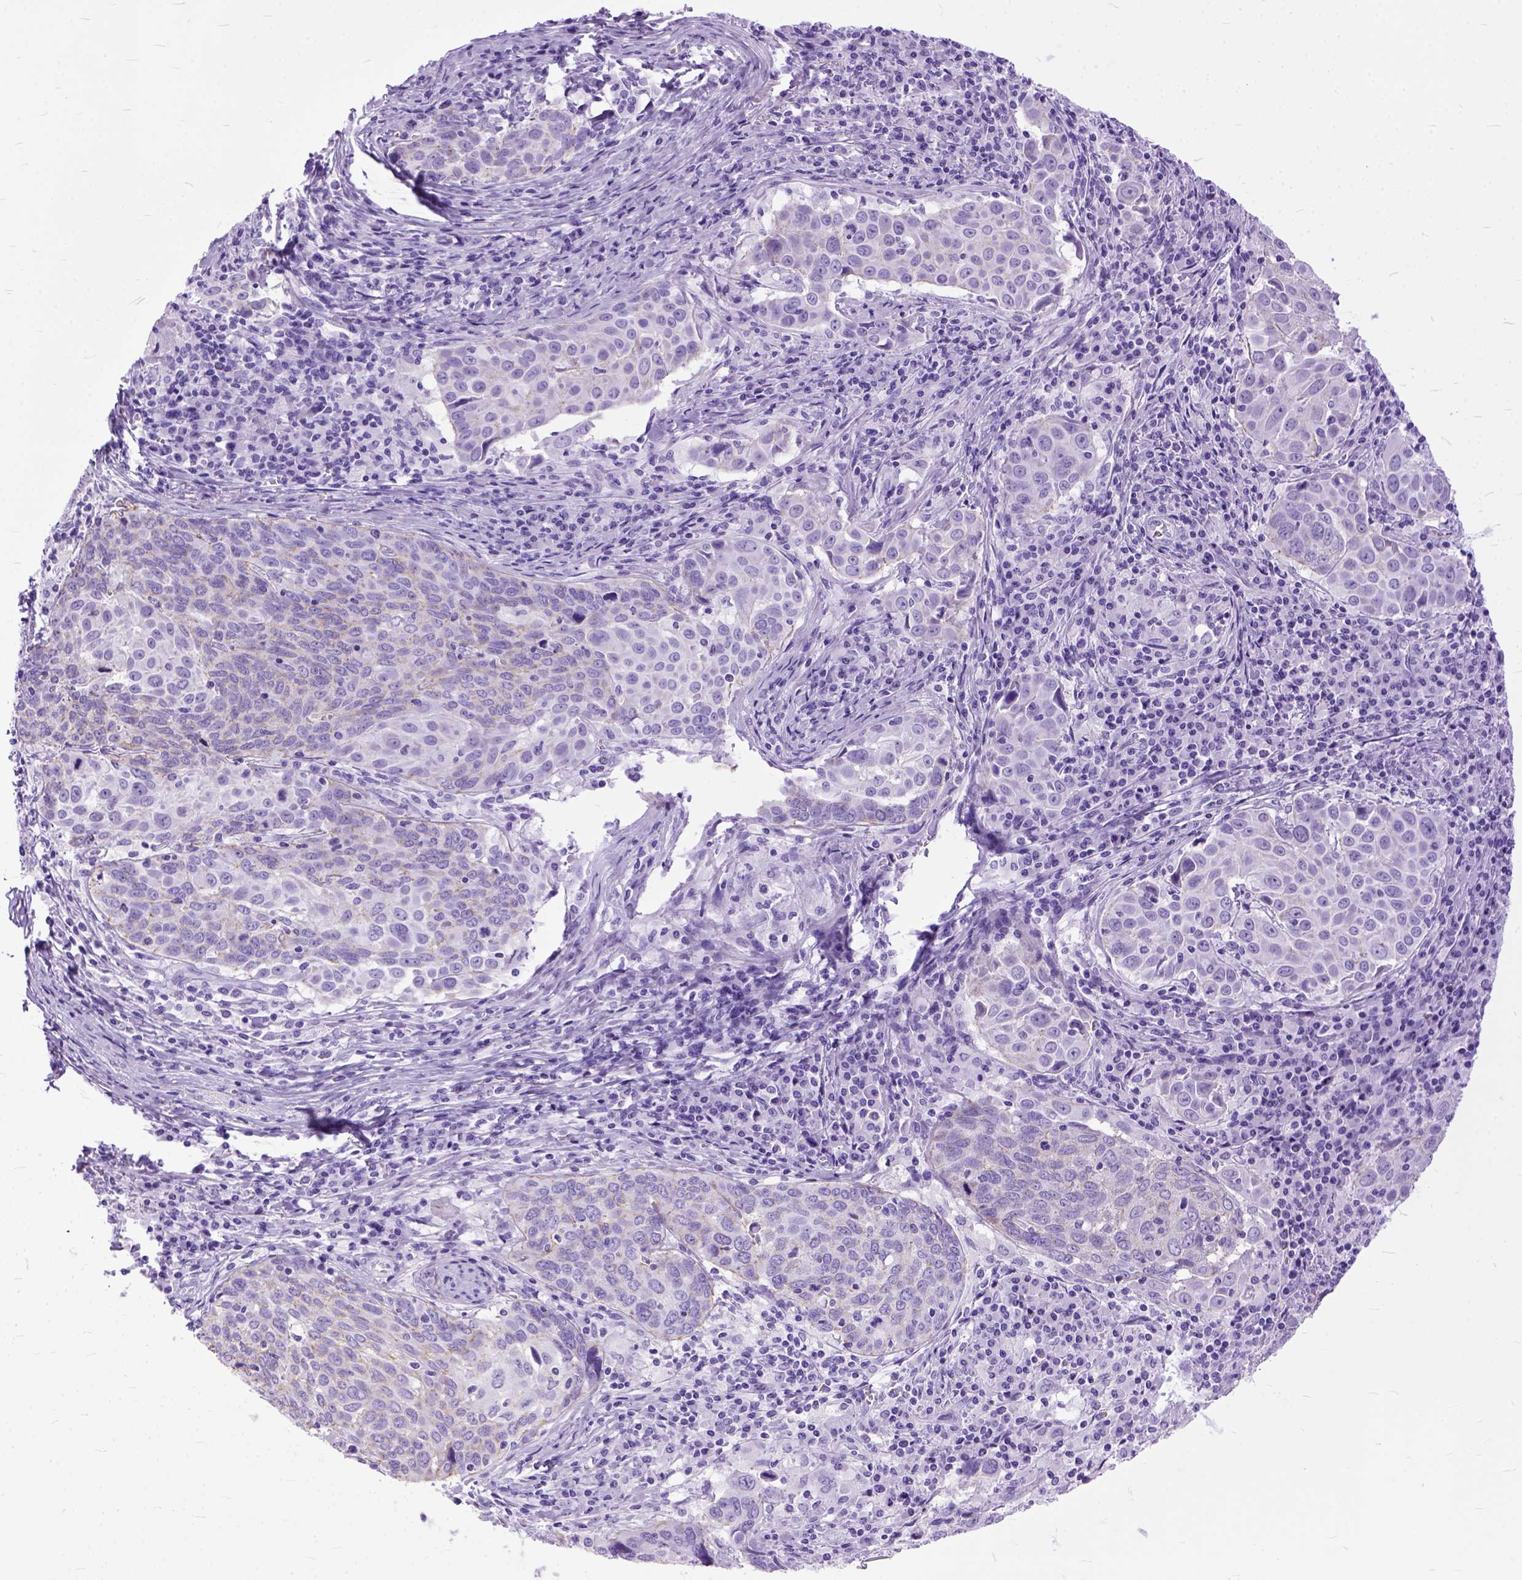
{"staining": {"intensity": "weak", "quantity": "<25%", "location": "cytoplasmic/membranous"}, "tissue": "lung cancer", "cell_type": "Tumor cells", "image_type": "cancer", "snomed": [{"axis": "morphology", "description": "Squamous cell carcinoma, NOS"}, {"axis": "topography", "description": "Lung"}], "caption": "IHC image of neoplastic tissue: lung squamous cell carcinoma stained with DAB (3,3'-diaminobenzidine) exhibits no significant protein staining in tumor cells. (Brightfield microscopy of DAB immunohistochemistry (IHC) at high magnification).", "gene": "GNGT1", "patient": {"sex": "male", "age": 57}}